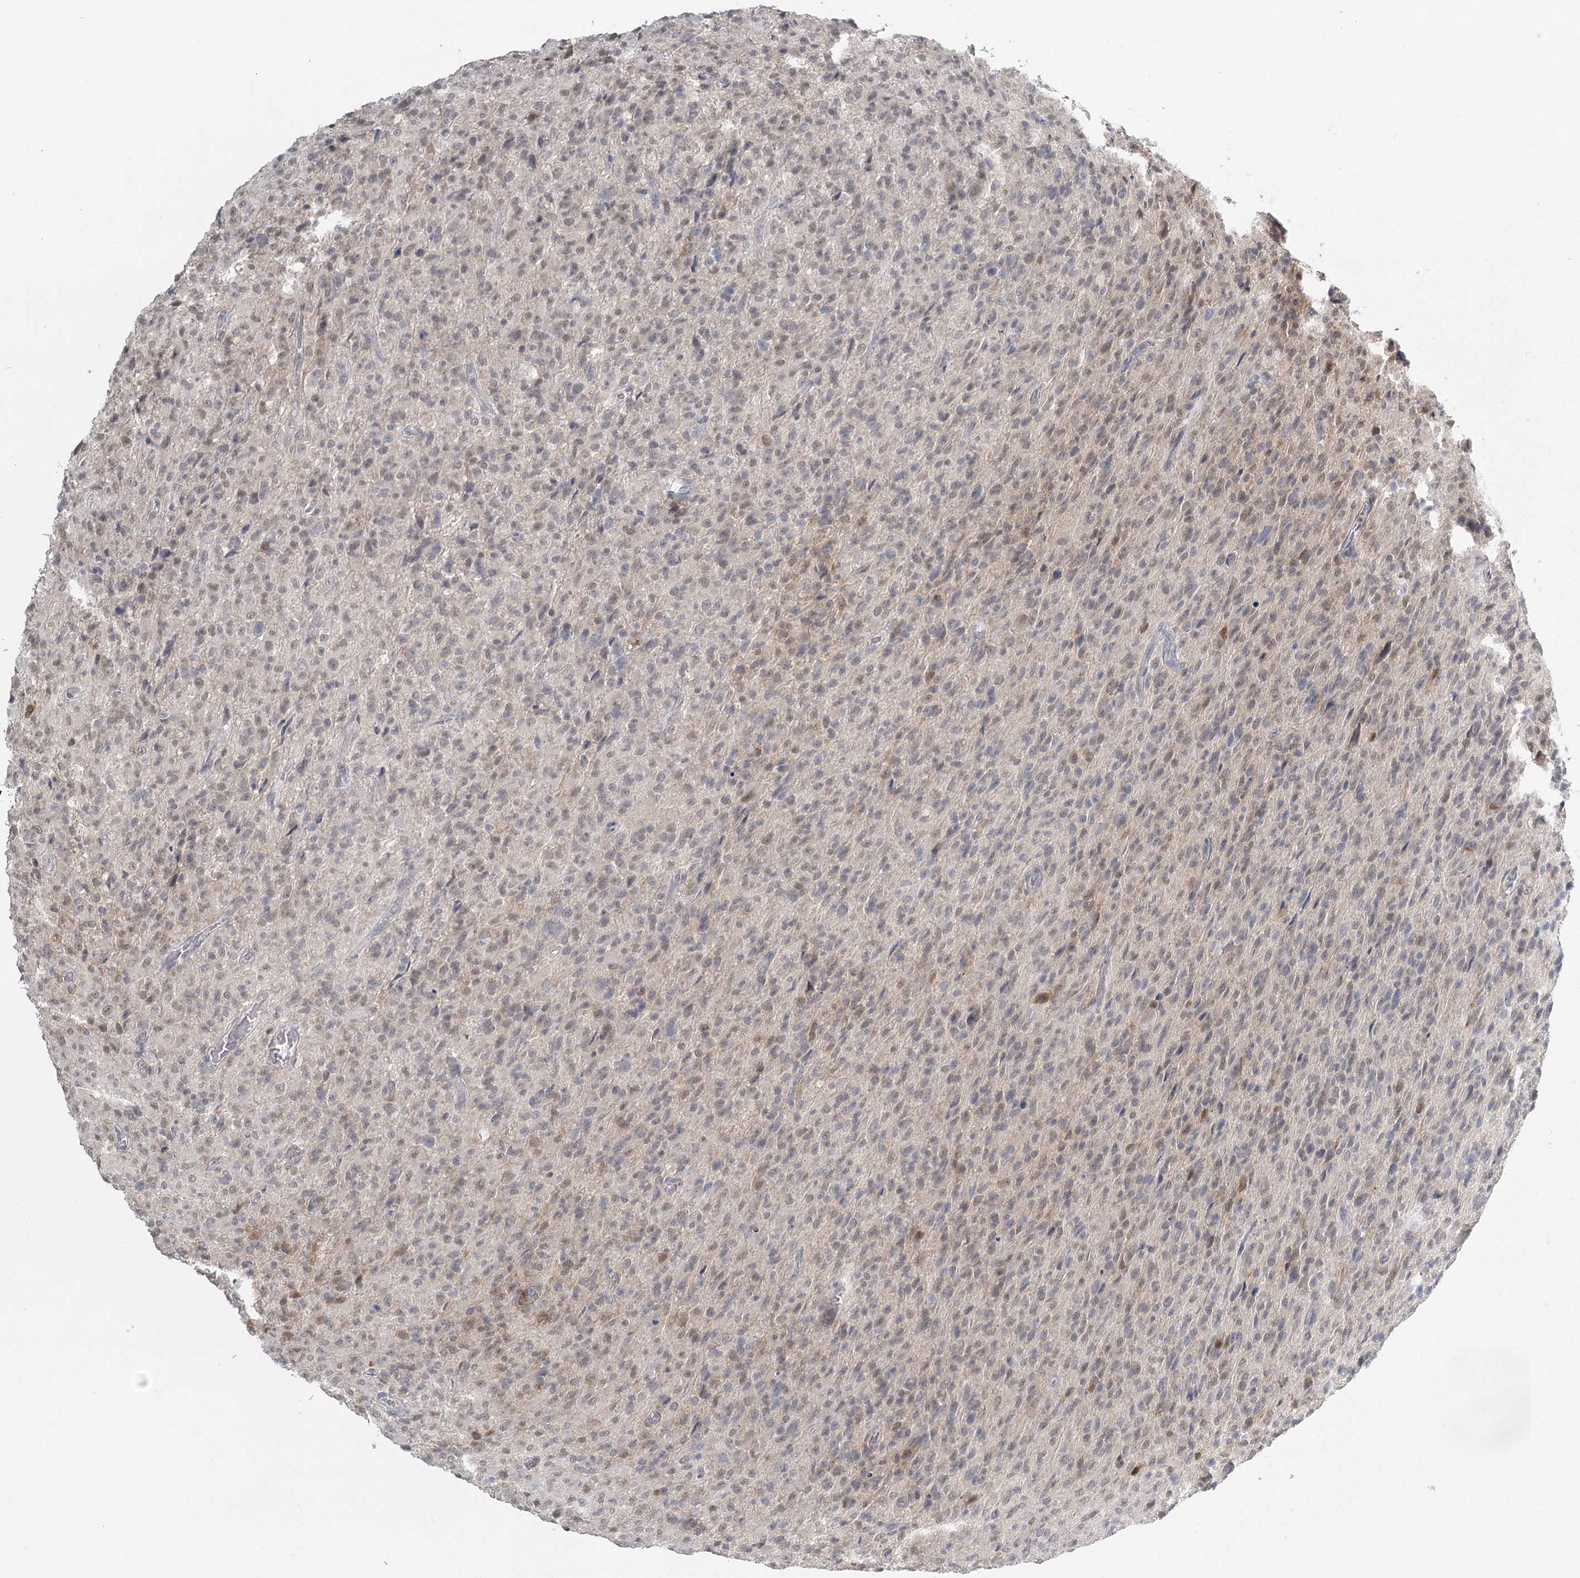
{"staining": {"intensity": "negative", "quantity": "none", "location": "none"}, "tissue": "glioma", "cell_type": "Tumor cells", "image_type": "cancer", "snomed": [{"axis": "morphology", "description": "Glioma, malignant, High grade"}, {"axis": "topography", "description": "Brain"}], "caption": "Human malignant glioma (high-grade) stained for a protein using IHC exhibits no positivity in tumor cells.", "gene": "TMEM70", "patient": {"sex": "female", "age": 57}}